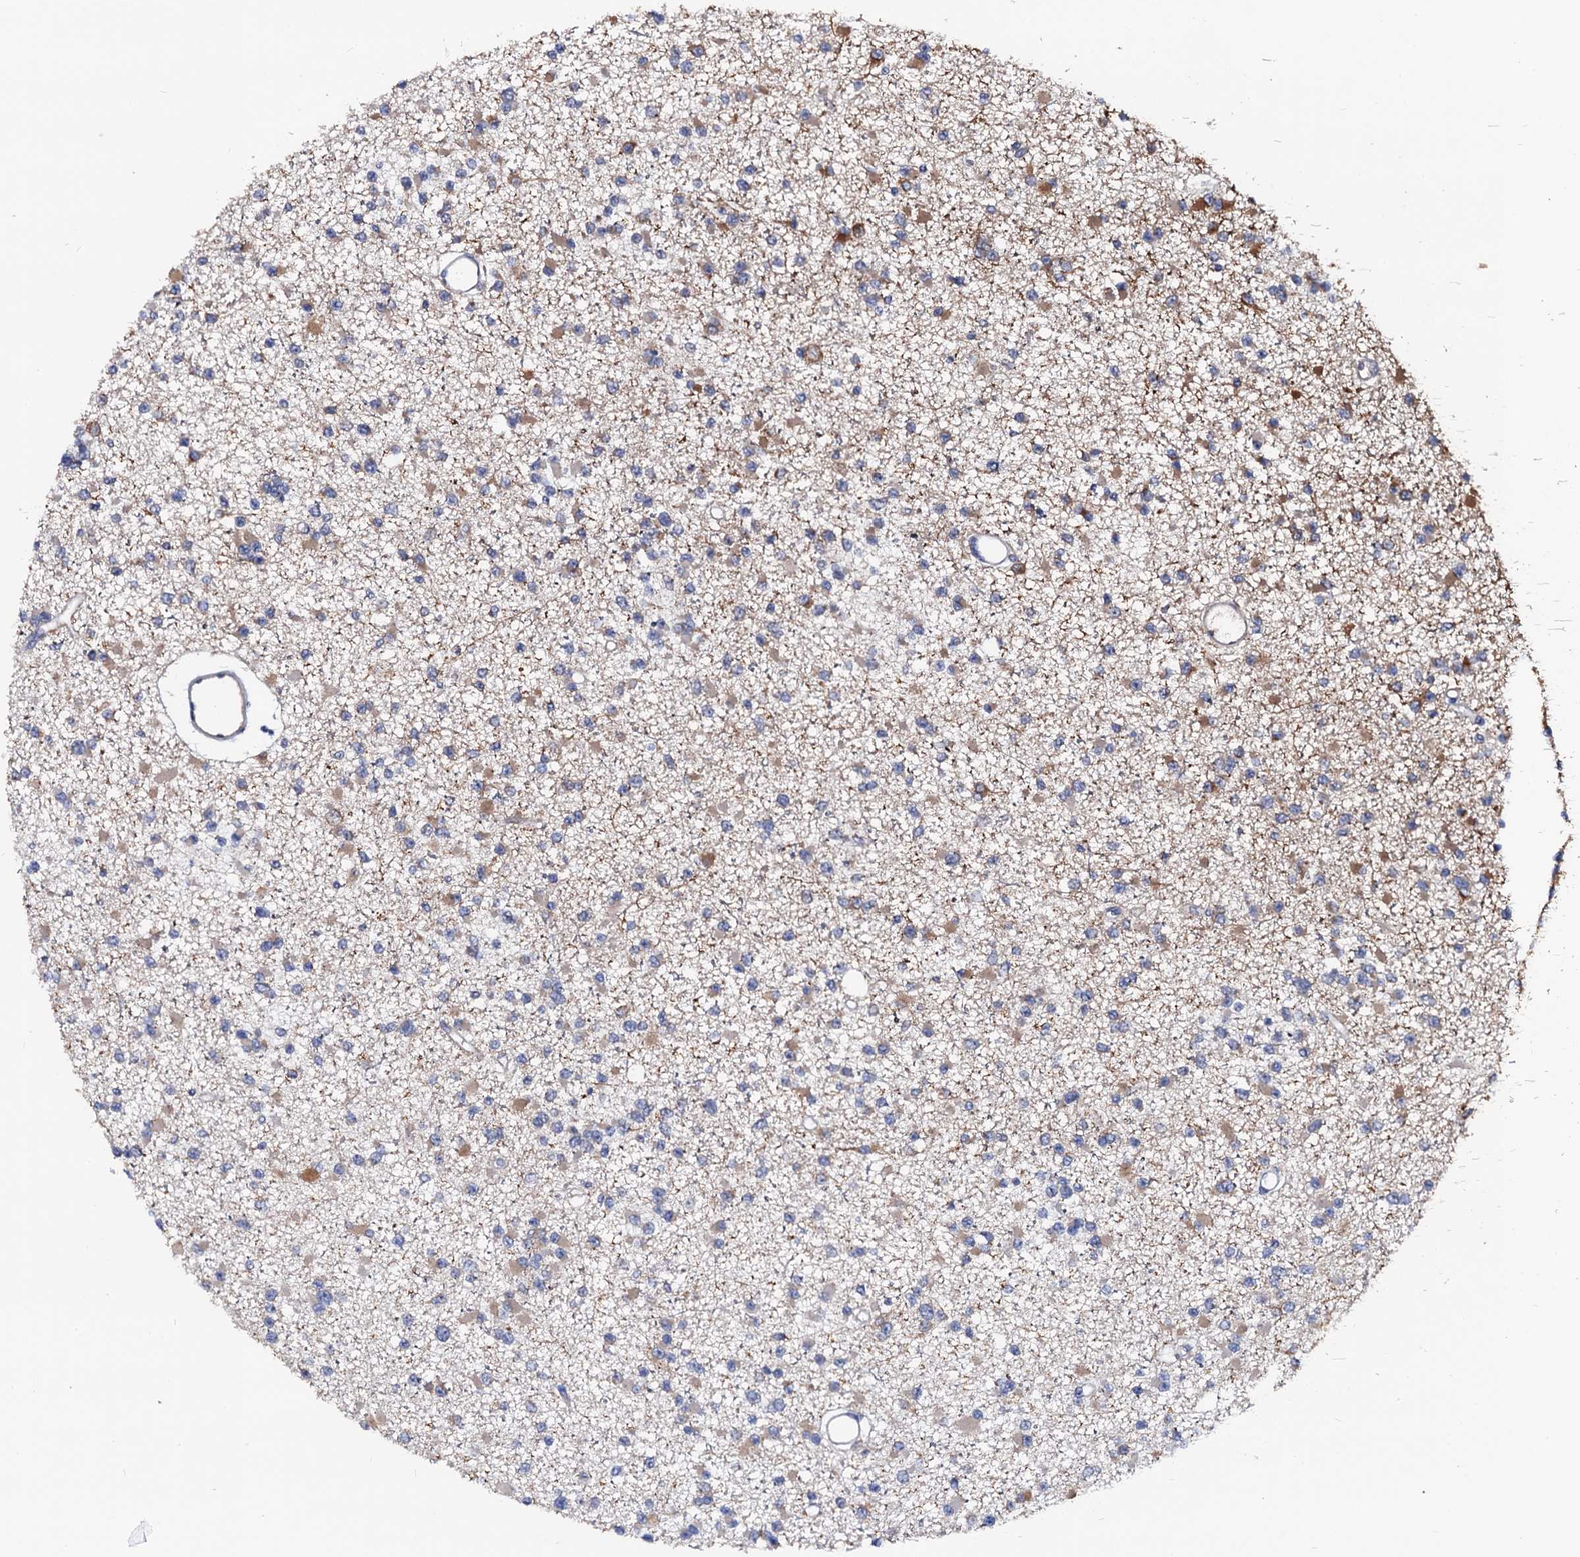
{"staining": {"intensity": "moderate", "quantity": "<25%", "location": "cytoplasmic/membranous"}, "tissue": "glioma", "cell_type": "Tumor cells", "image_type": "cancer", "snomed": [{"axis": "morphology", "description": "Glioma, malignant, Low grade"}, {"axis": "topography", "description": "Brain"}], "caption": "Protein staining exhibits moderate cytoplasmic/membranous positivity in approximately <25% of tumor cells in glioma.", "gene": "N4BP1", "patient": {"sex": "female", "age": 22}}